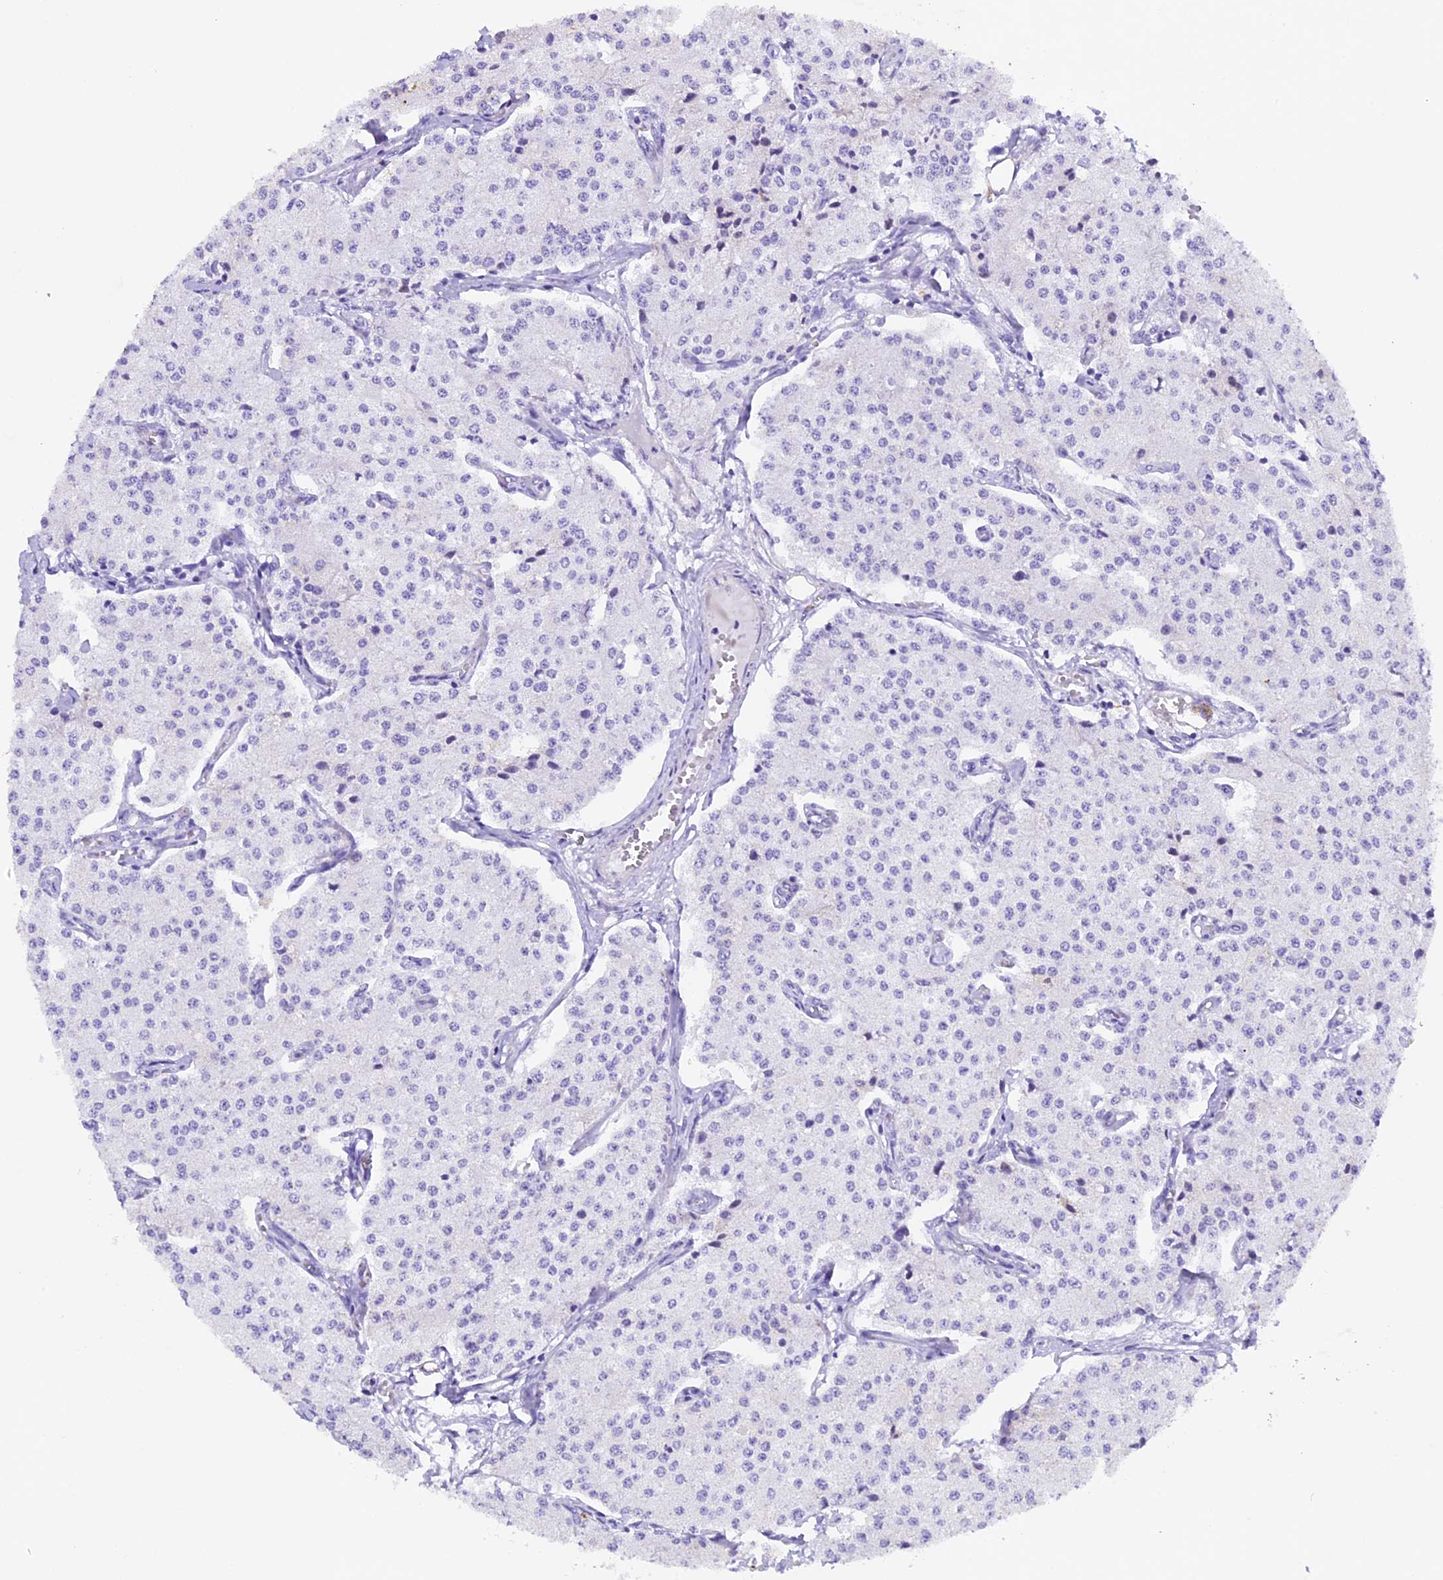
{"staining": {"intensity": "negative", "quantity": "none", "location": "none"}, "tissue": "carcinoid", "cell_type": "Tumor cells", "image_type": "cancer", "snomed": [{"axis": "morphology", "description": "Carcinoid, malignant, NOS"}, {"axis": "topography", "description": "Colon"}], "caption": "IHC photomicrograph of carcinoid stained for a protein (brown), which exhibits no expression in tumor cells.", "gene": "TFAM", "patient": {"sex": "female", "age": 52}}